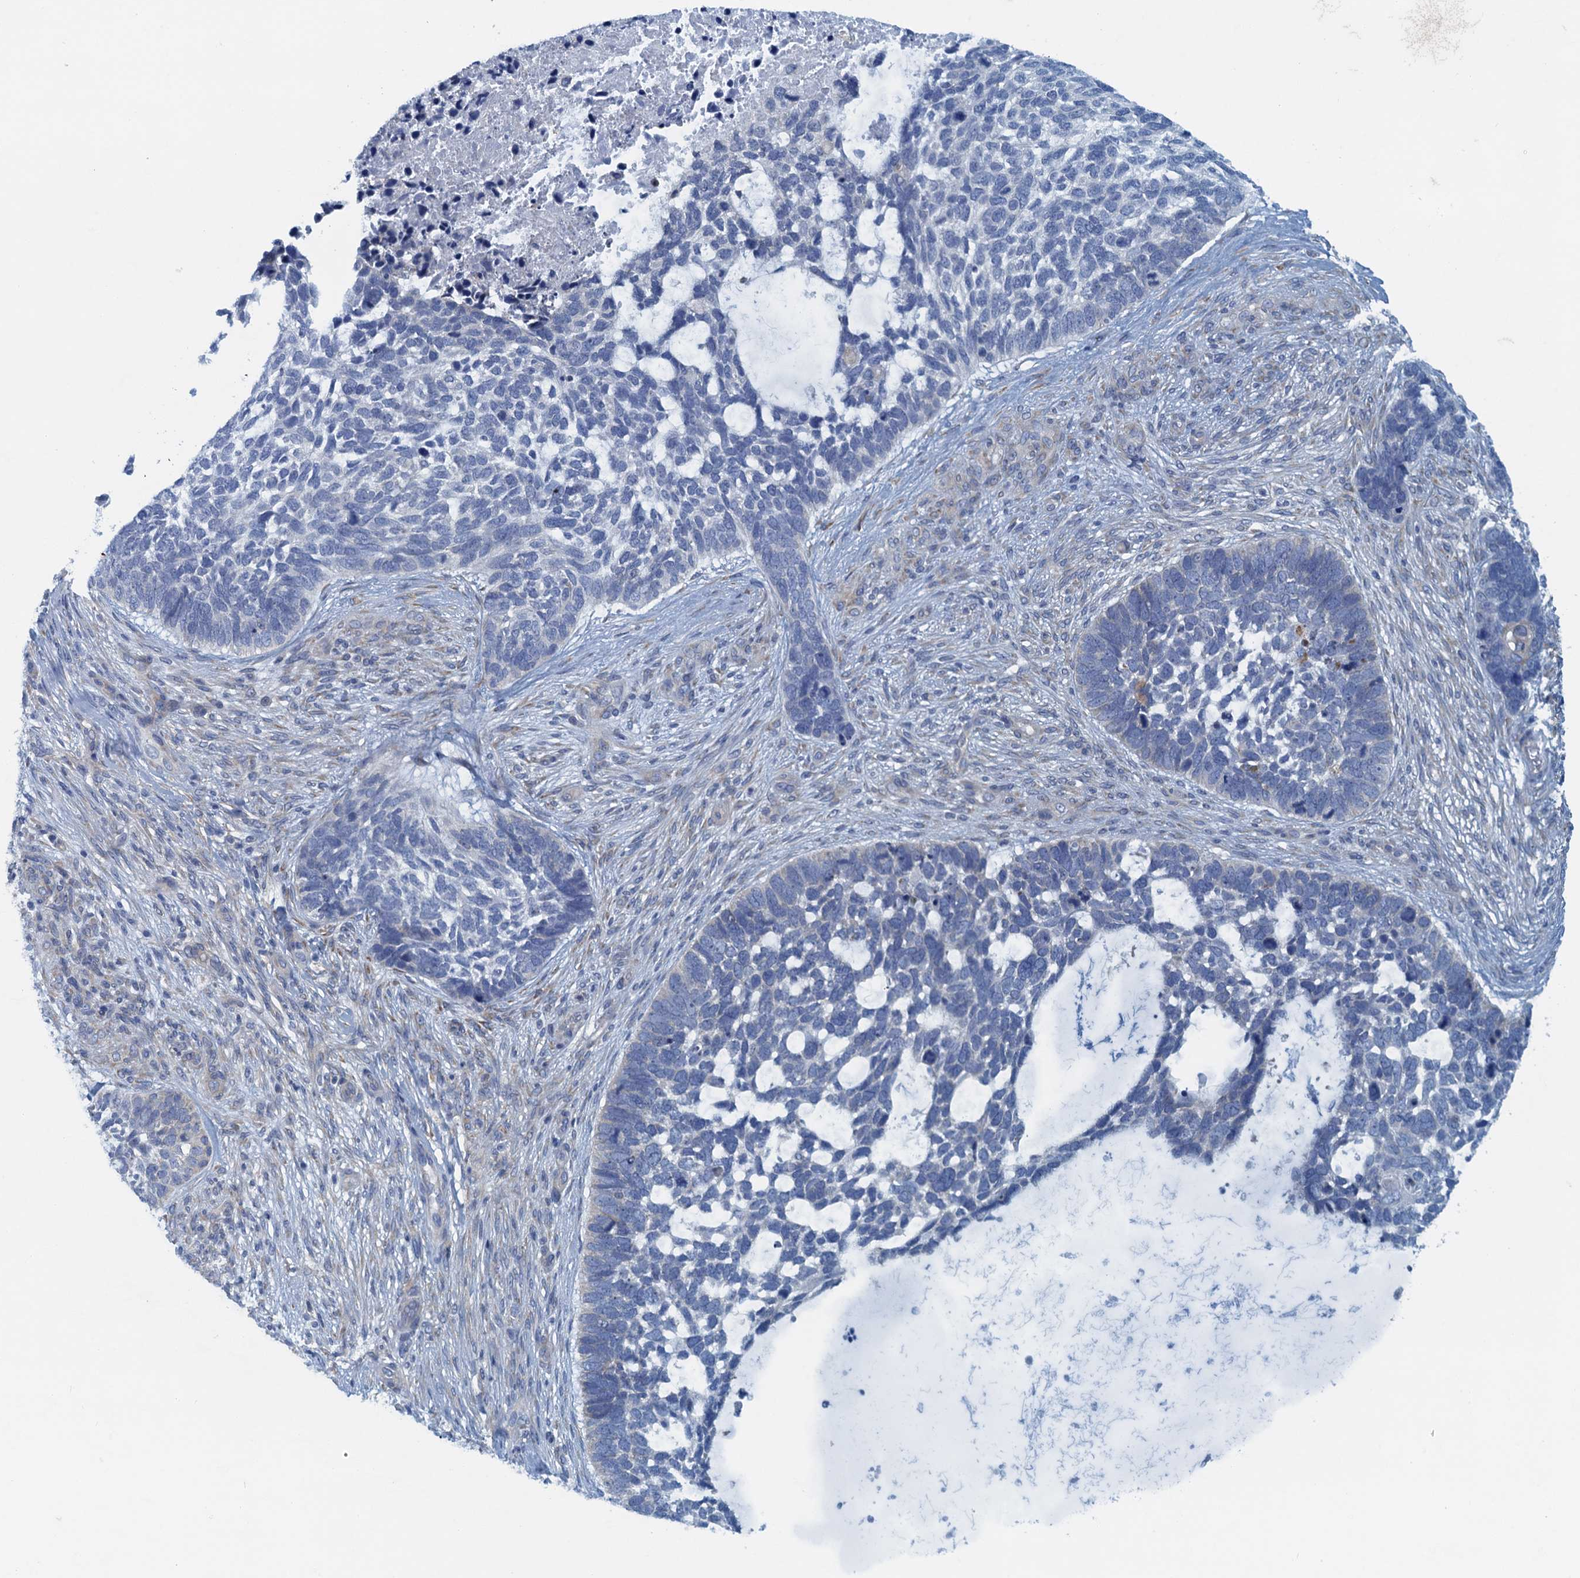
{"staining": {"intensity": "negative", "quantity": "none", "location": "none"}, "tissue": "skin cancer", "cell_type": "Tumor cells", "image_type": "cancer", "snomed": [{"axis": "morphology", "description": "Basal cell carcinoma"}, {"axis": "topography", "description": "Skin"}], "caption": "Immunohistochemical staining of skin cancer displays no significant positivity in tumor cells.", "gene": "MYDGF", "patient": {"sex": "male", "age": 88}}